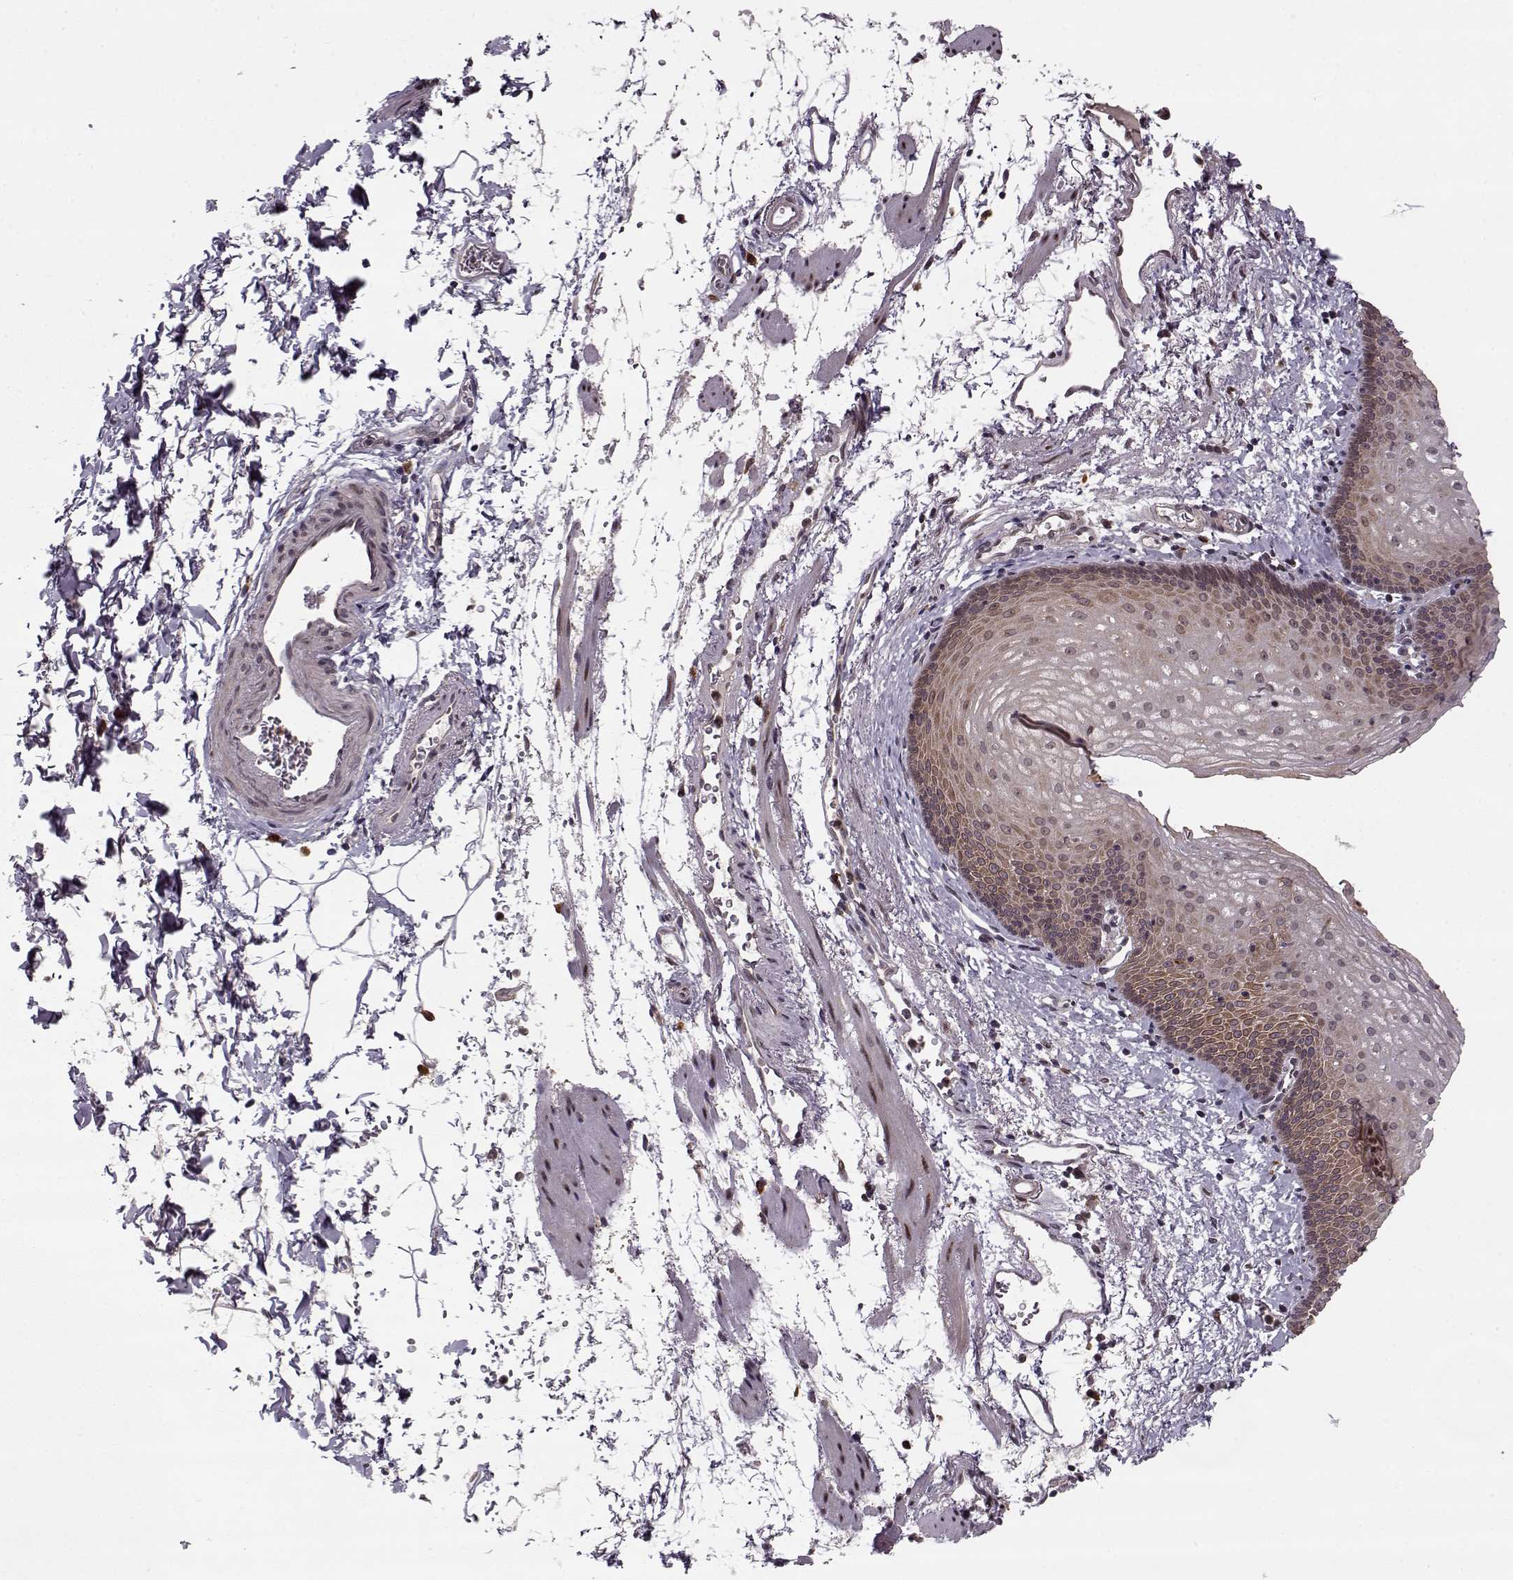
{"staining": {"intensity": "weak", "quantity": "25%-75%", "location": "cytoplasmic/membranous"}, "tissue": "esophagus", "cell_type": "Squamous epithelial cells", "image_type": "normal", "snomed": [{"axis": "morphology", "description": "Normal tissue, NOS"}, {"axis": "topography", "description": "Esophagus"}], "caption": "Brown immunohistochemical staining in benign esophagus shows weak cytoplasmic/membranous positivity in approximately 25%-75% of squamous epithelial cells.", "gene": "DENND4B", "patient": {"sex": "female", "age": 64}}